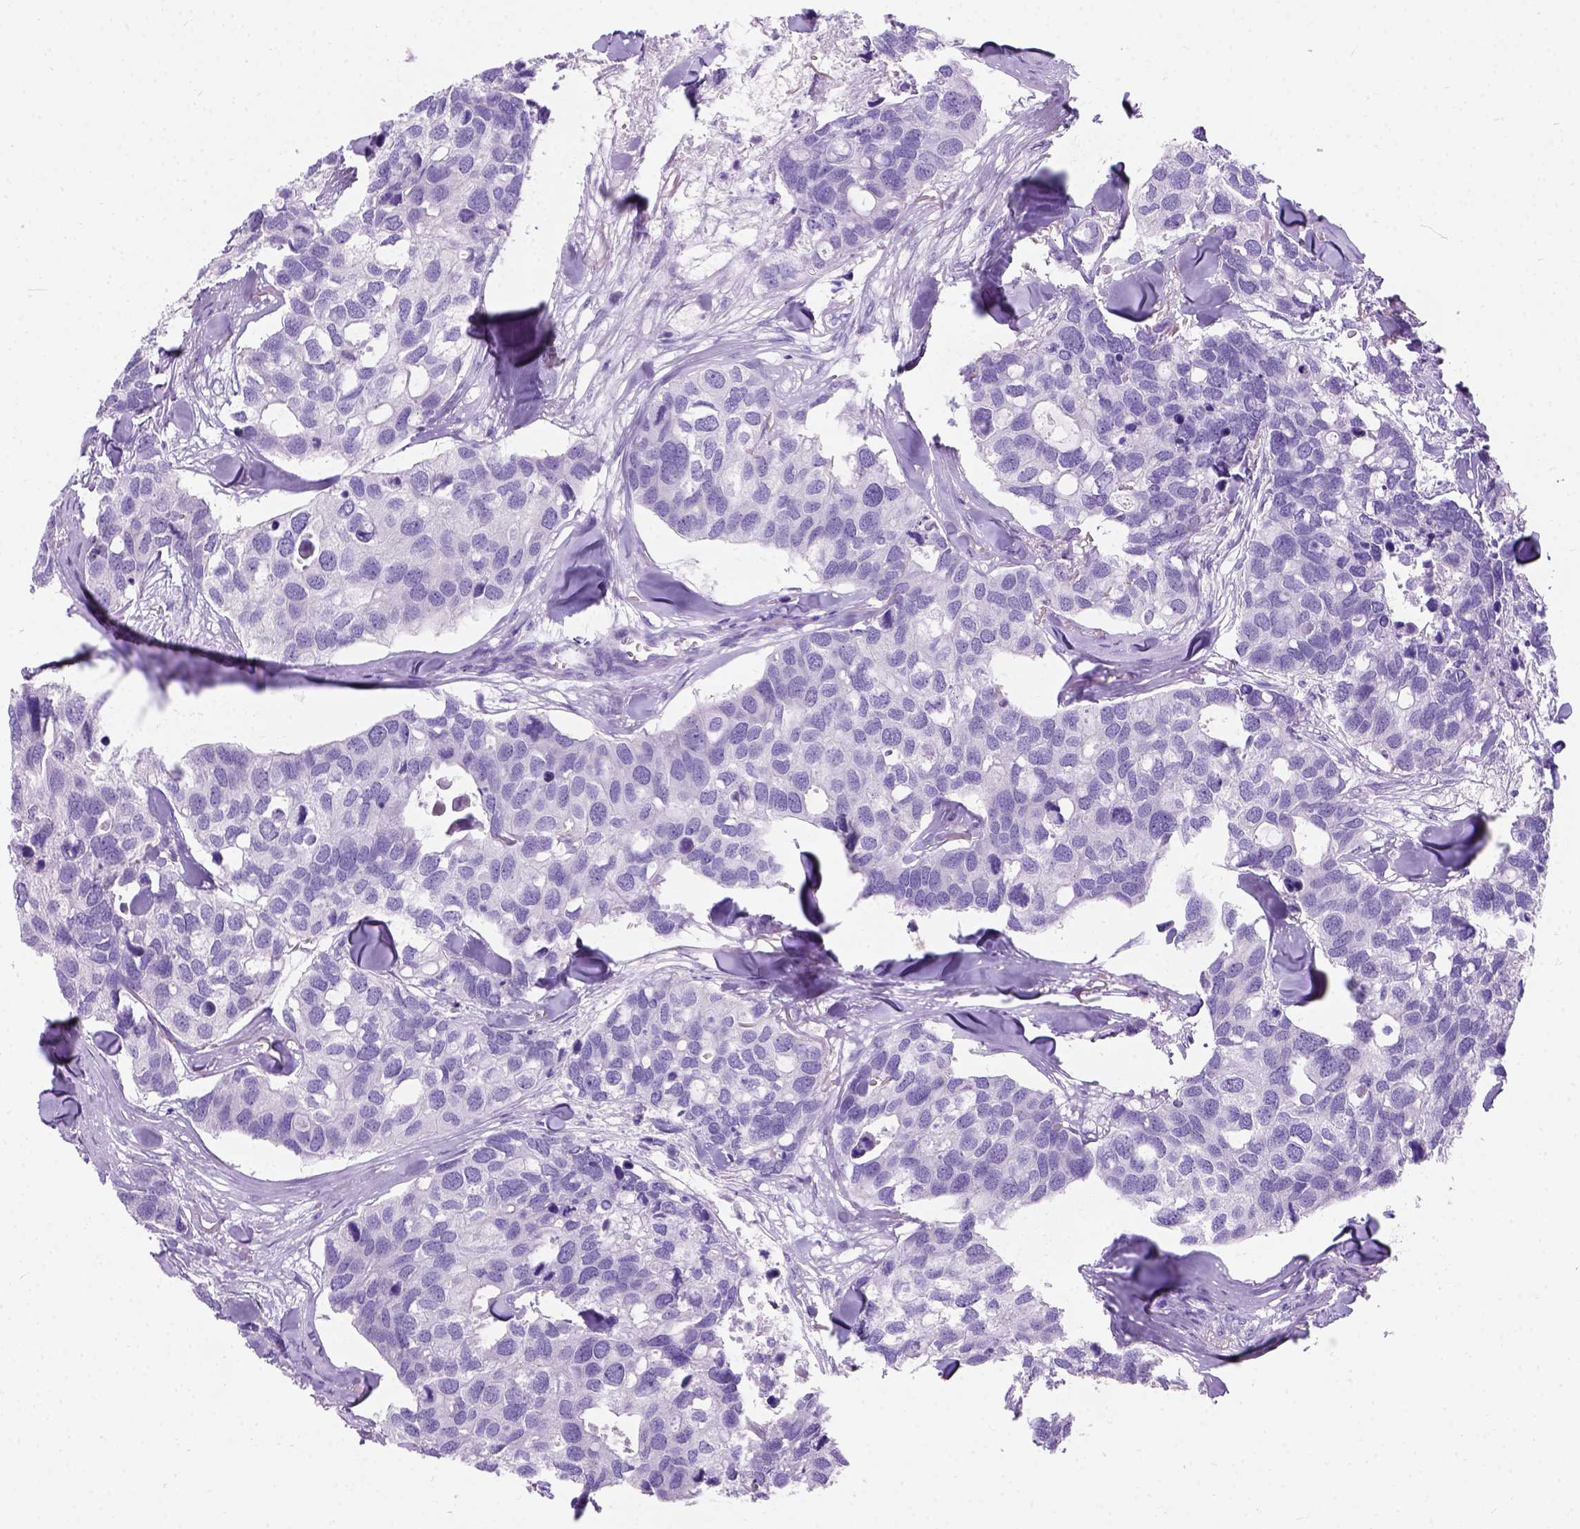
{"staining": {"intensity": "negative", "quantity": "none", "location": "none"}, "tissue": "breast cancer", "cell_type": "Tumor cells", "image_type": "cancer", "snomed": [{"axis": "morphology", "description": "Duct carcinoma"}, {"axis": "topography", "description": "Breast"}], "caption": "The micrograph exhibits no significant staining in tumor cells of breast infiltrating ductal carcinoma. (IHC, brightfield microscopy, high magnification).", "gene": "C7orf57", "patient": {"sex": "female", "age": 83}}